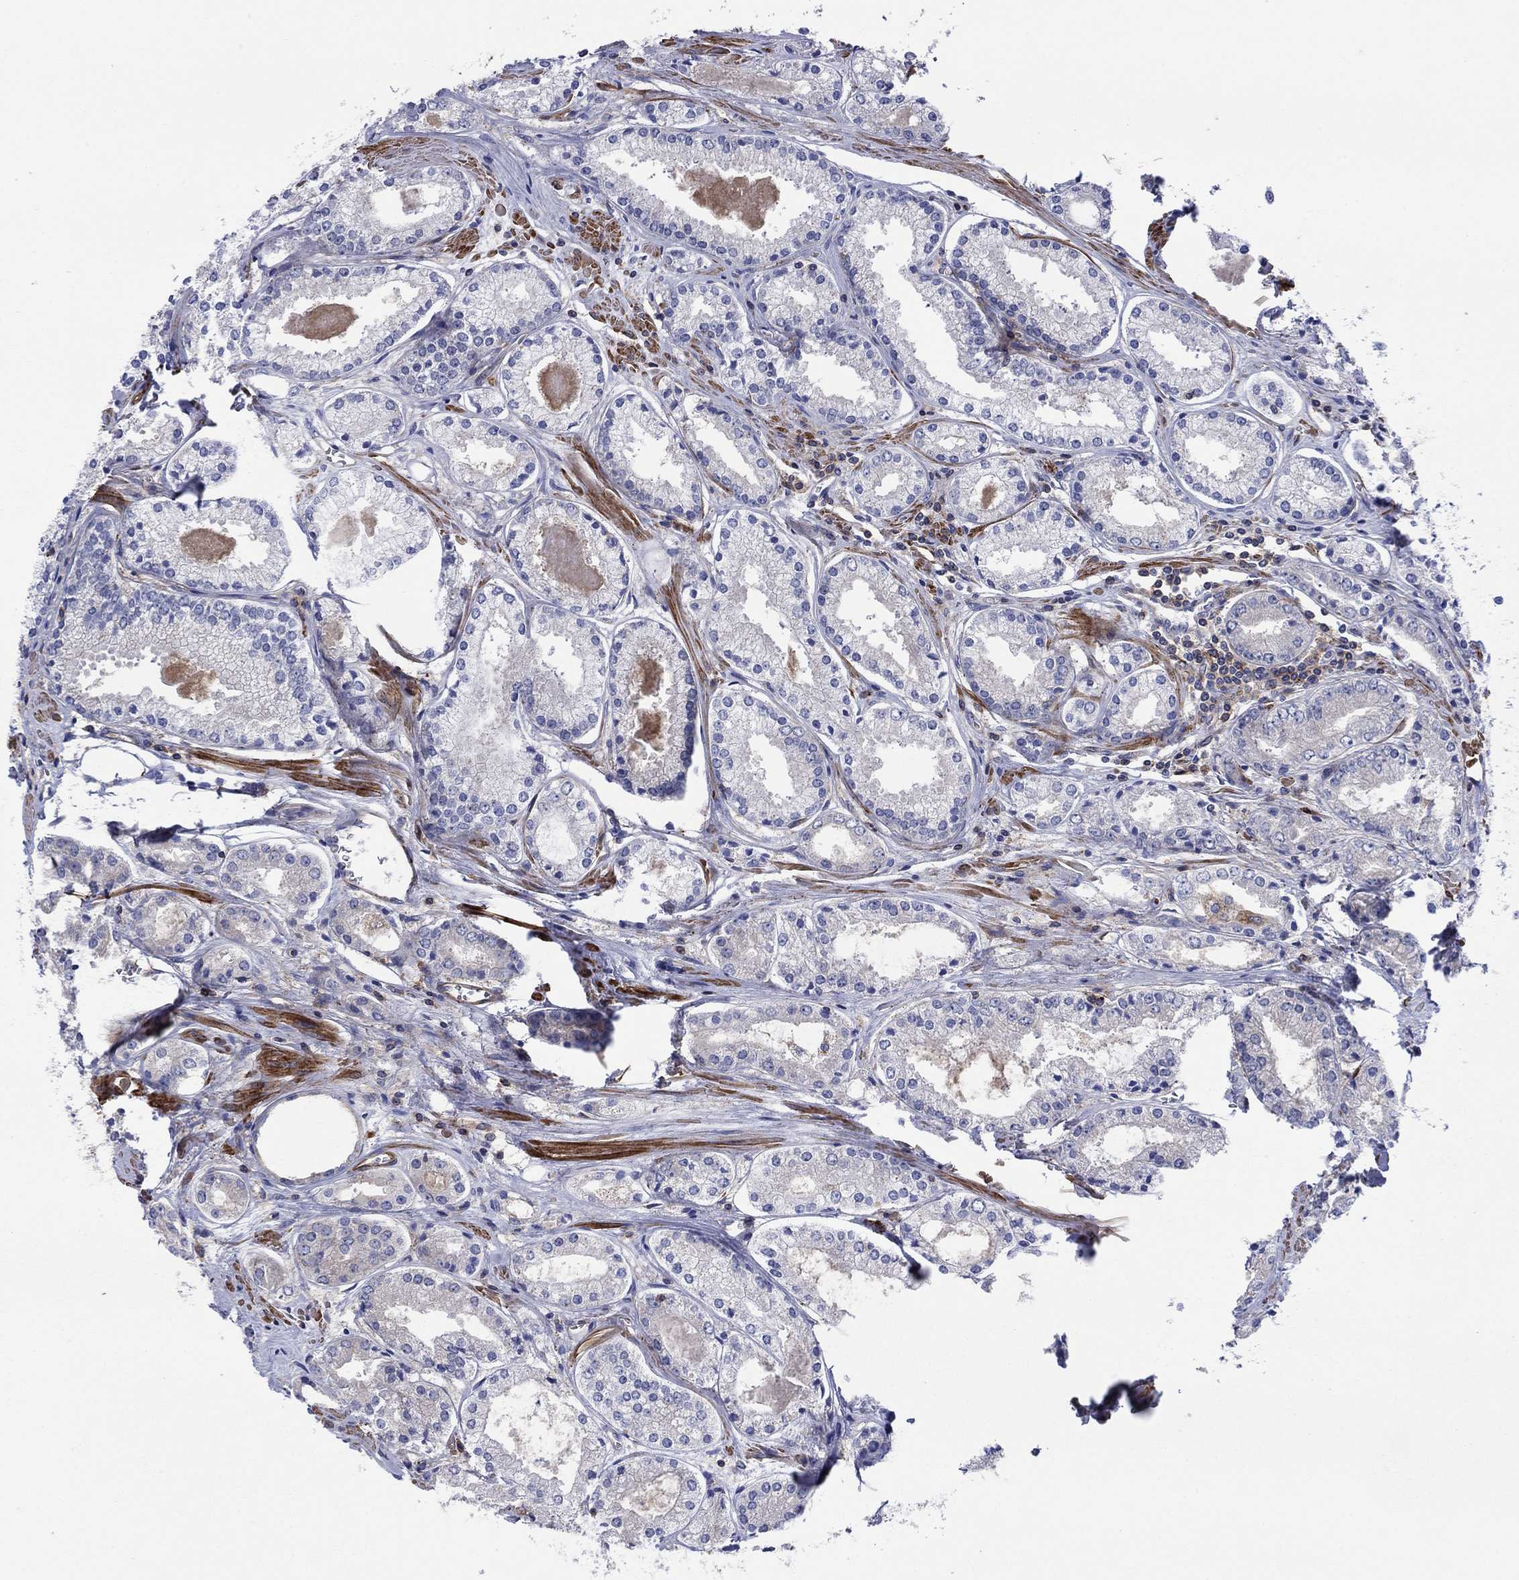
{"staining": {"intensity": "moderate", "quantity": "<25%", "location": "cytoplasmic/membranous"}, "tissue": "prostate cancer", "cell_type": "Tumor cells", "image_type": "cancer", "snomed": [{"axis": "morphology", "description": "Adenocarcinoma, NOS"}, {"axis": "topography", "description": "Prostate"}], "caption": "The histopathology image demonstrates staining of prostate adenocarcinoma, revealing moderate cytoplasmic/membranous protein expression (brown color) within tumor cells.", "gene": "PAG1", "patient": {"sex": "male", "age": 72}}